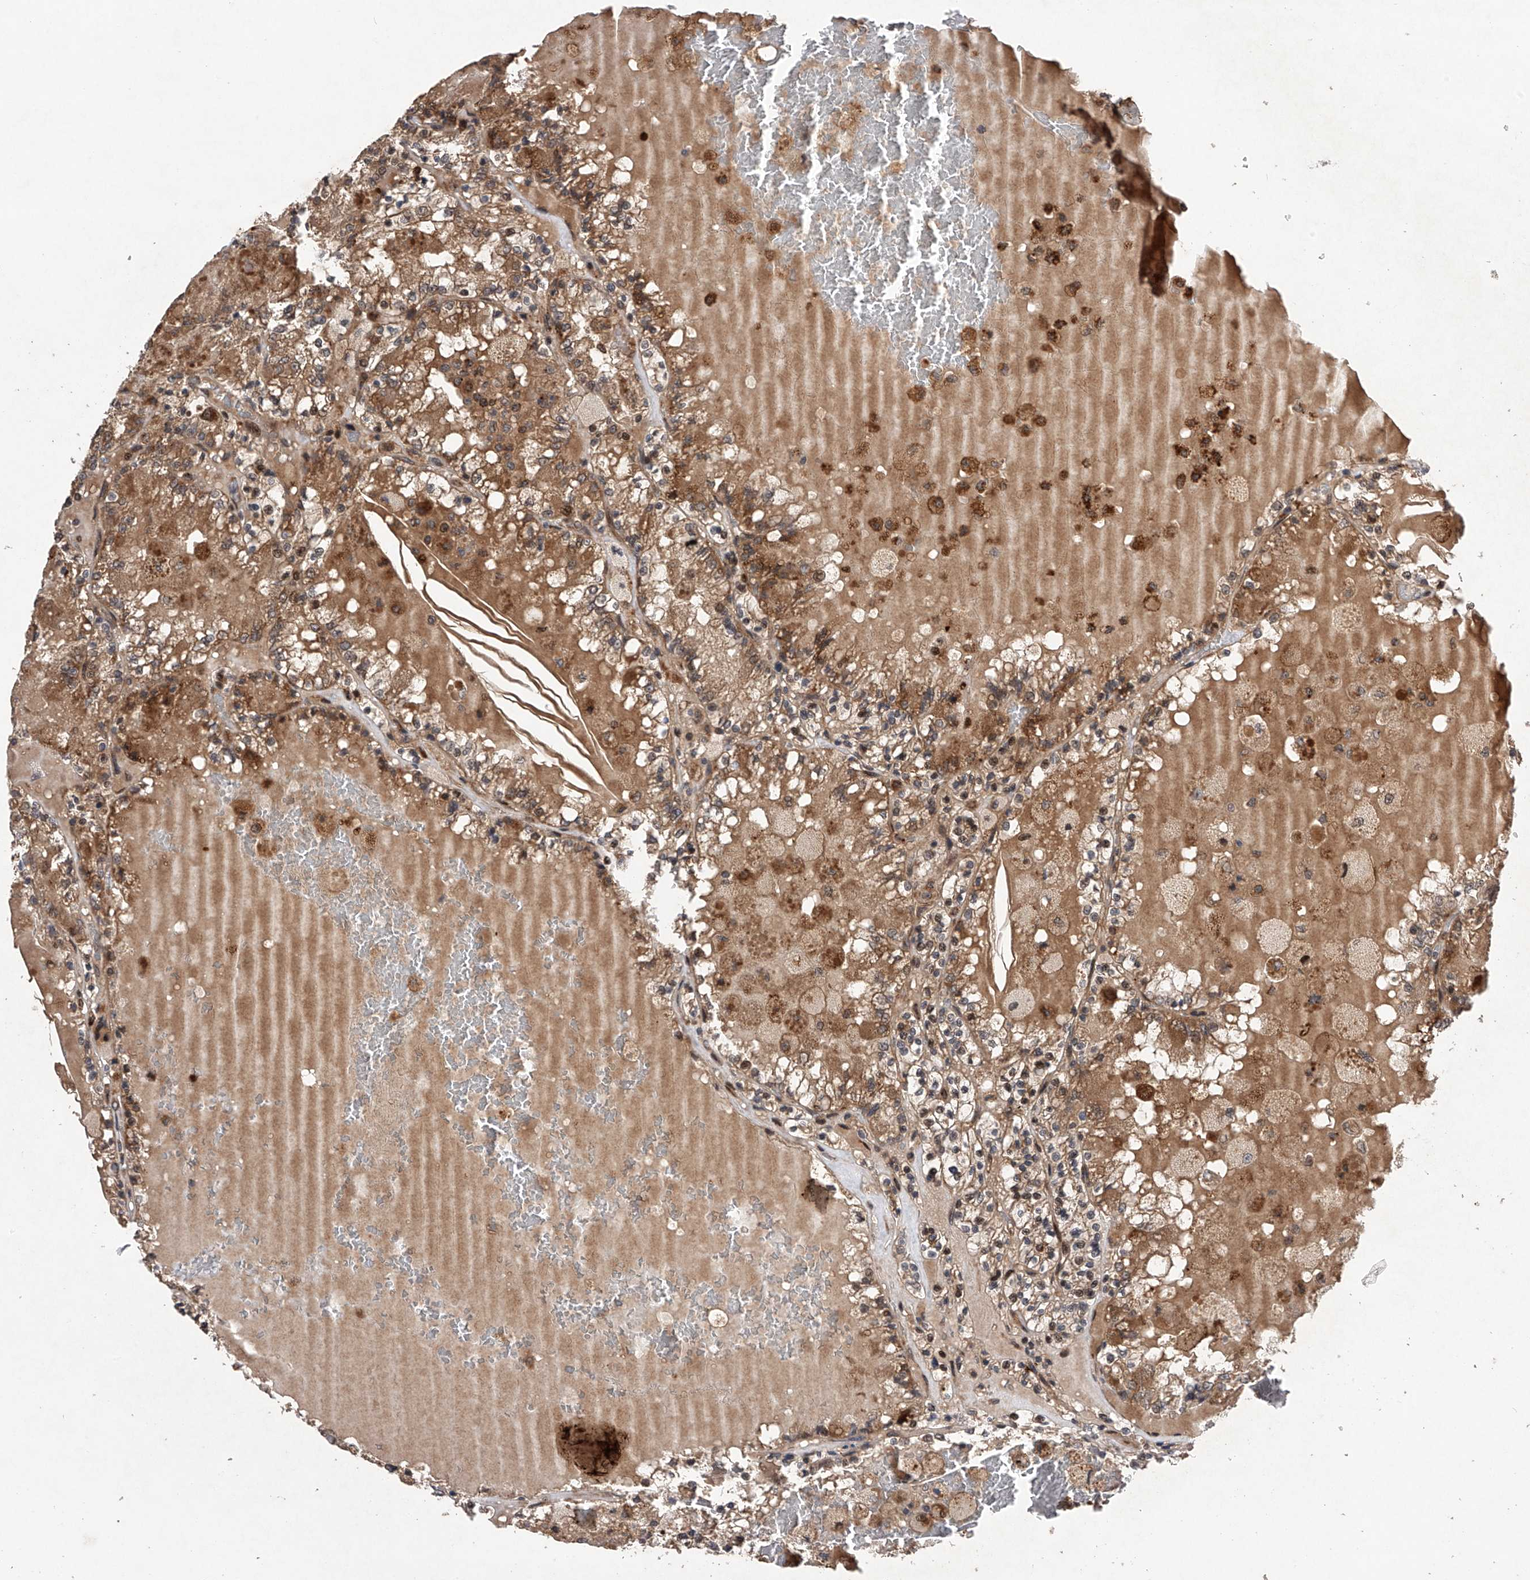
{"staining": {"intensity": "moderate", "quantity": ">75%", "location": "cytoplasmic/membranous"}, "tissue": "renal cancer", "cell_type": "Tumor cells", "image_type": "cancer", "snomed": [{"axis": "morphology", "description": "Adenocarcinoma, NOS"}, {"axis": "topography", "description": "Kidney"}], "caption": "Brown immunohistochemical staining in human renal adenocarcinoma demonstrates moderate cytoplasmic/membranous expression in about >75% of tumor cells. The staining is performed using DAB brown chromogen to label protein expression. The nuclei are counter-stained blue using hematoxylin.", "gene": "MAP3K11", "patient": {"sex": "female", "age": 56}}